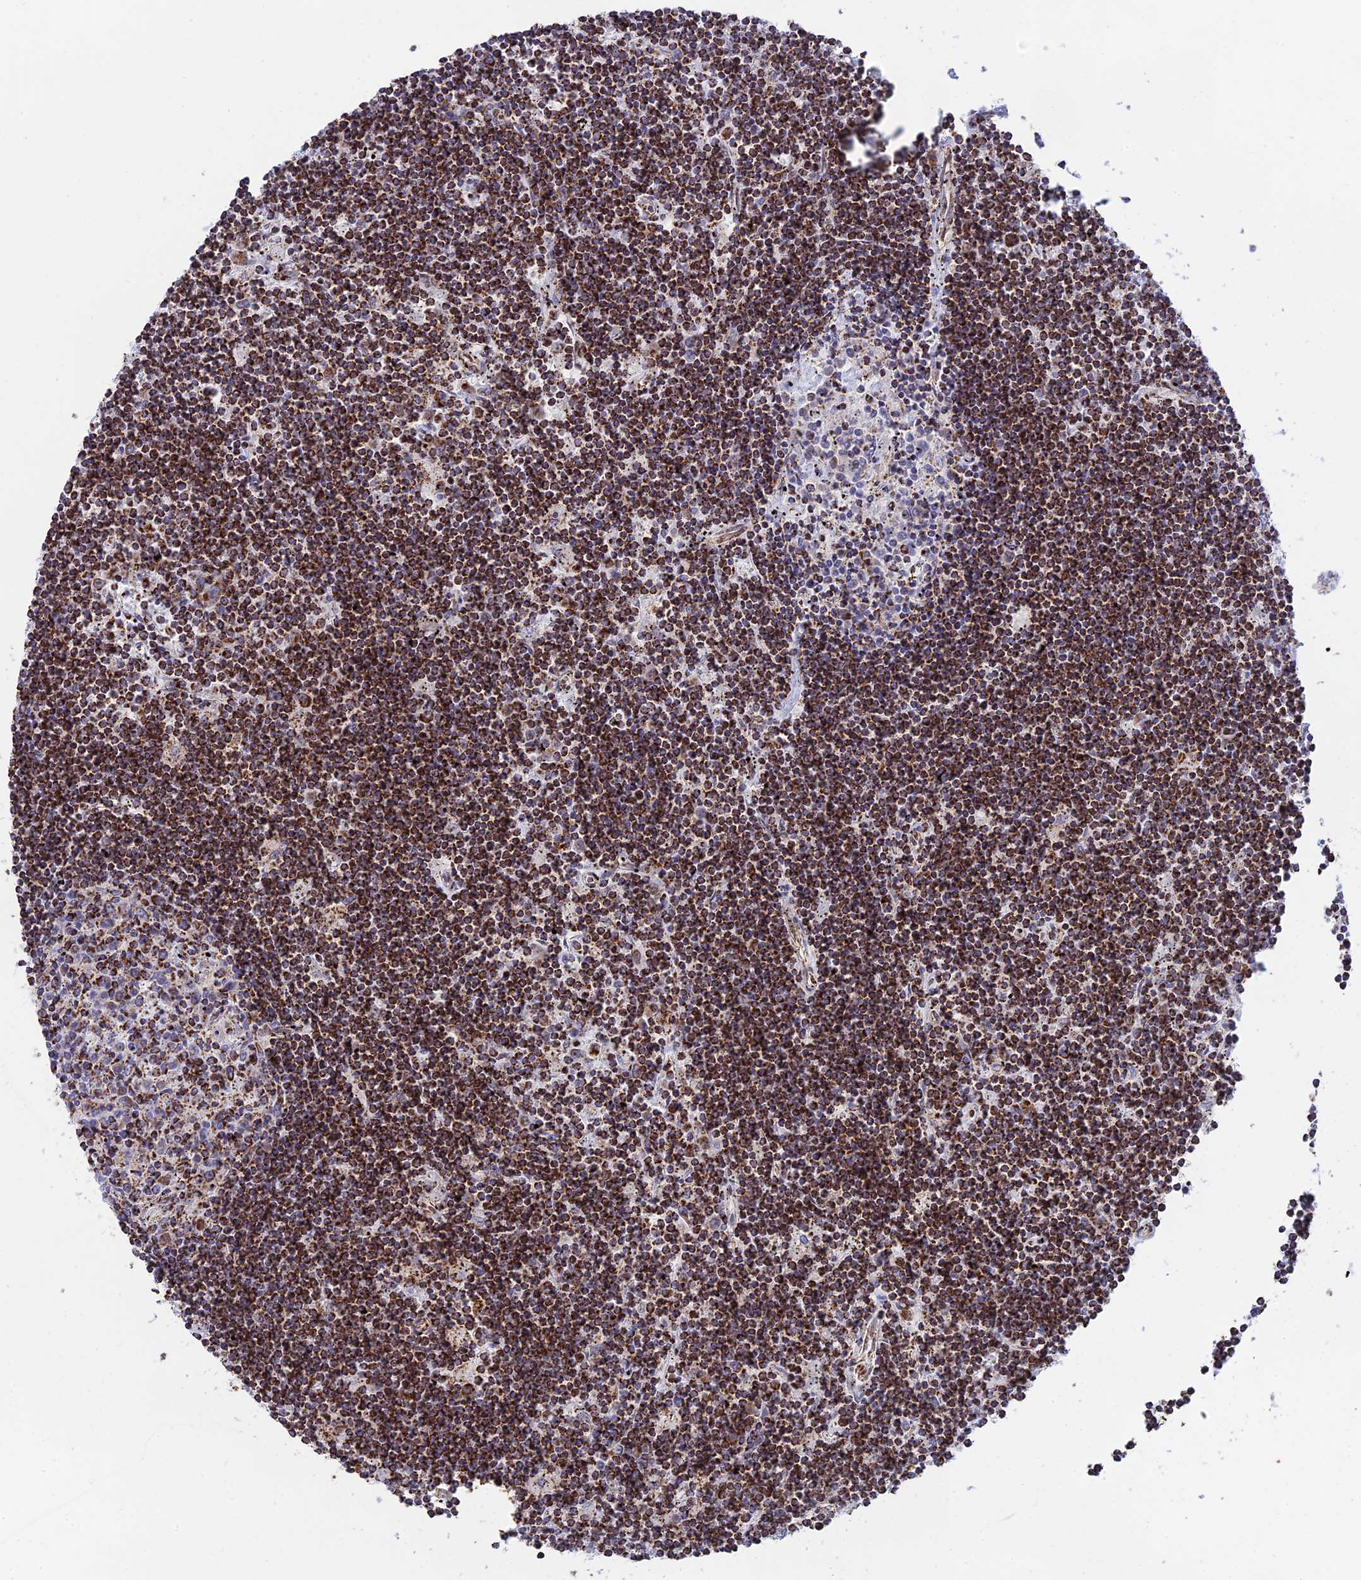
{"staining": {"intensity": "strong", "quantity": ">75%", "location": "cytoplasmic/membranous"}, "tissue": "lymphoma", "cell_type": "Tumor cells", "image_type": "cancer", "snomed": [{"axis": "morphology", "description": "Malignant lymphoma, non-Hodgkin's type, Low grade"}, {"axis": "topography", "description": "Spleen"}], "caption": "A photomicrograph showing strong cytoplasmic/membranous positivity in about >75% of tumor cells in malignant lymphoma, non-Hodgkin's type (low-grade), as visualized by brown immunohistochemical staining.", "gene": "CDC16", "patient": {"sex": "male", "age": 76}}